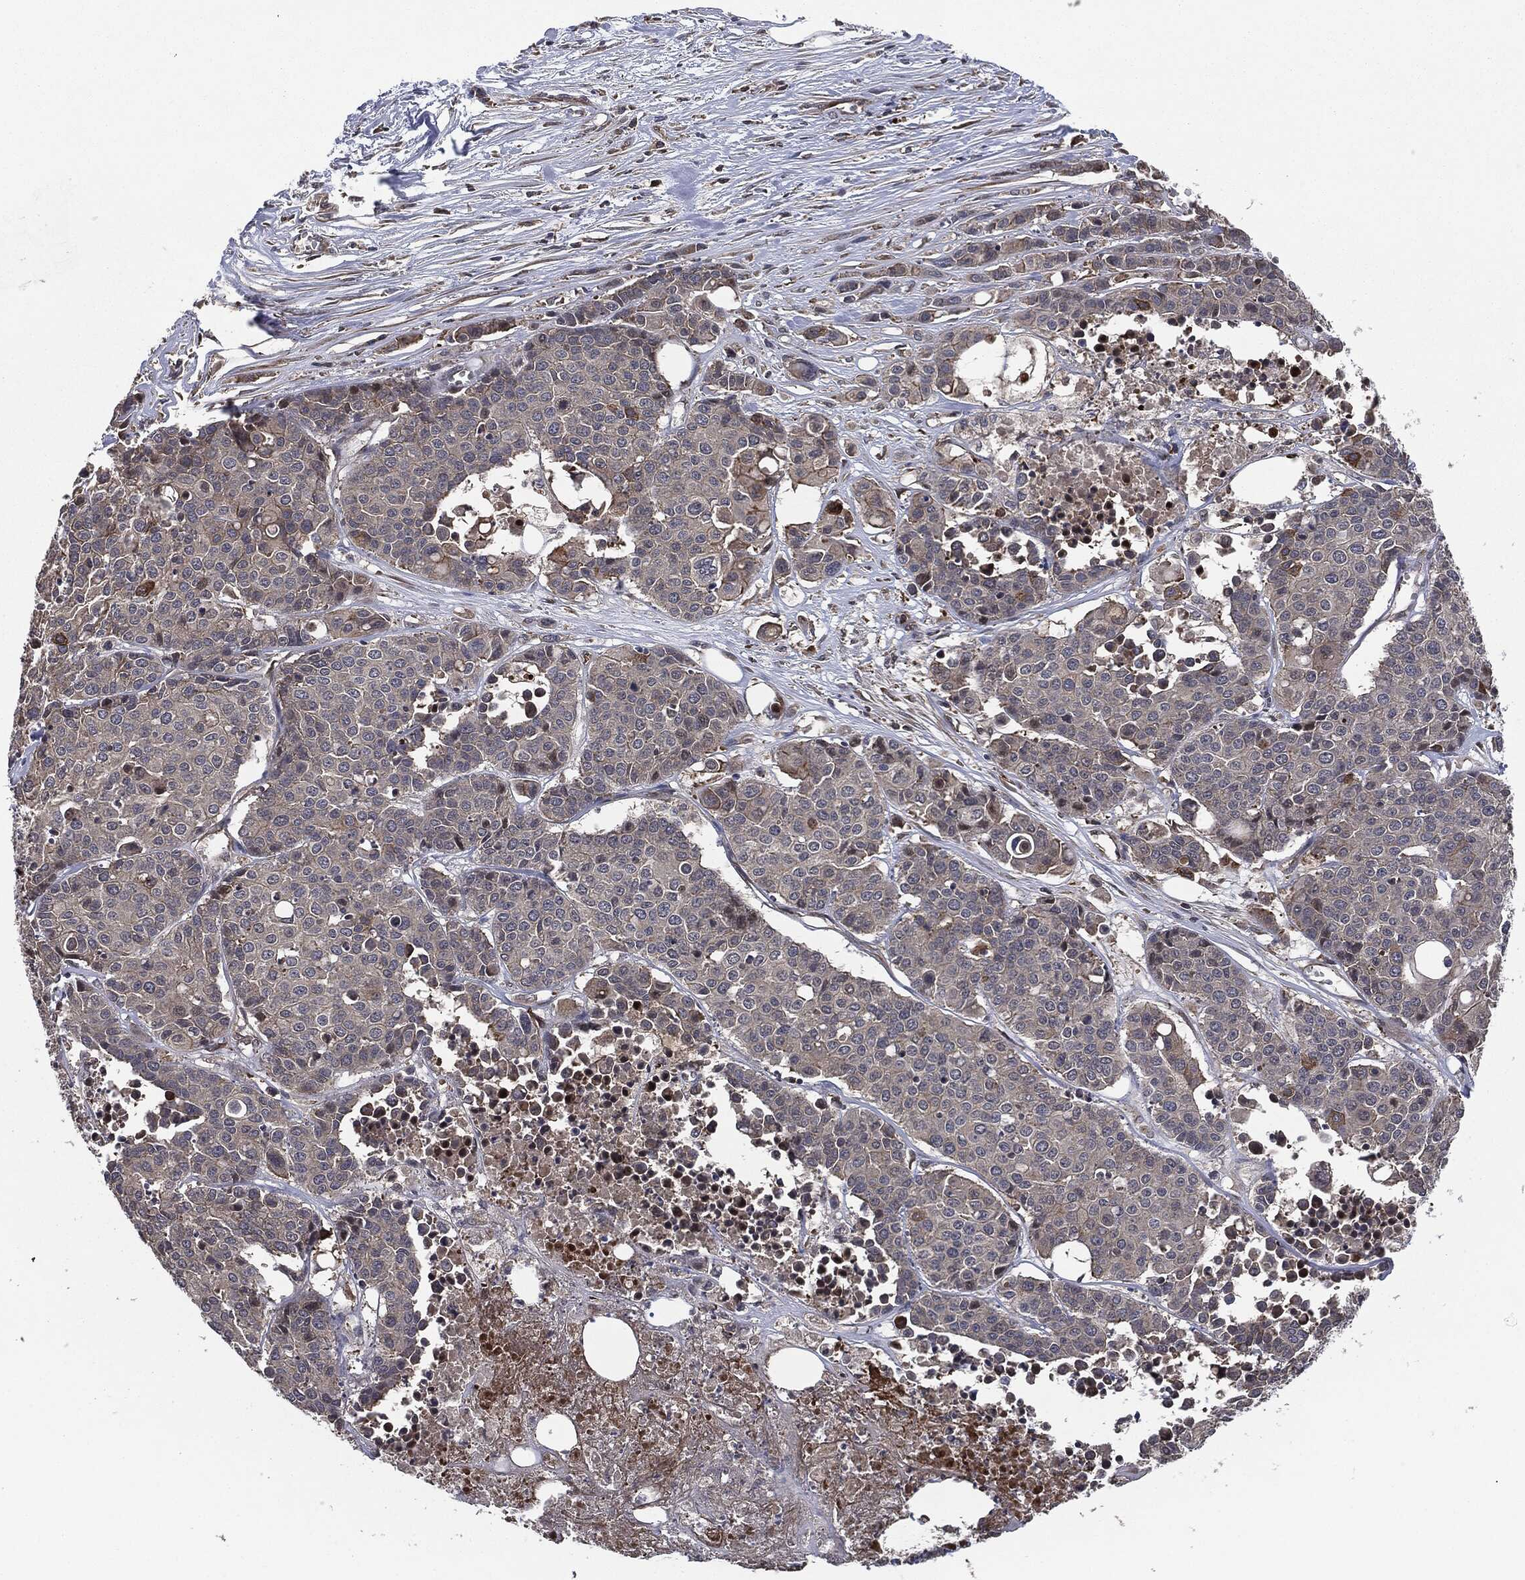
{"staining": {"intensity": "negative", "quantity": "none", "location": "none"}, "tissue": "carcinoid", "cell_type": "Tumor cells", "image_type": "cancer", "snomed": [{"axis": "morphology", "description": "Carcinoid, malignant, NOS"}, {"axis": "topography", "description": "Colon"}], "caption": "The photomicrograph demonstrates no significant positivity in tumor cells of carcinoid. (DAB IHC visualized using brightfield microscopy, high magnification).", "gene": "UBR1", "patient": {"sex": "male", "age": 81}}